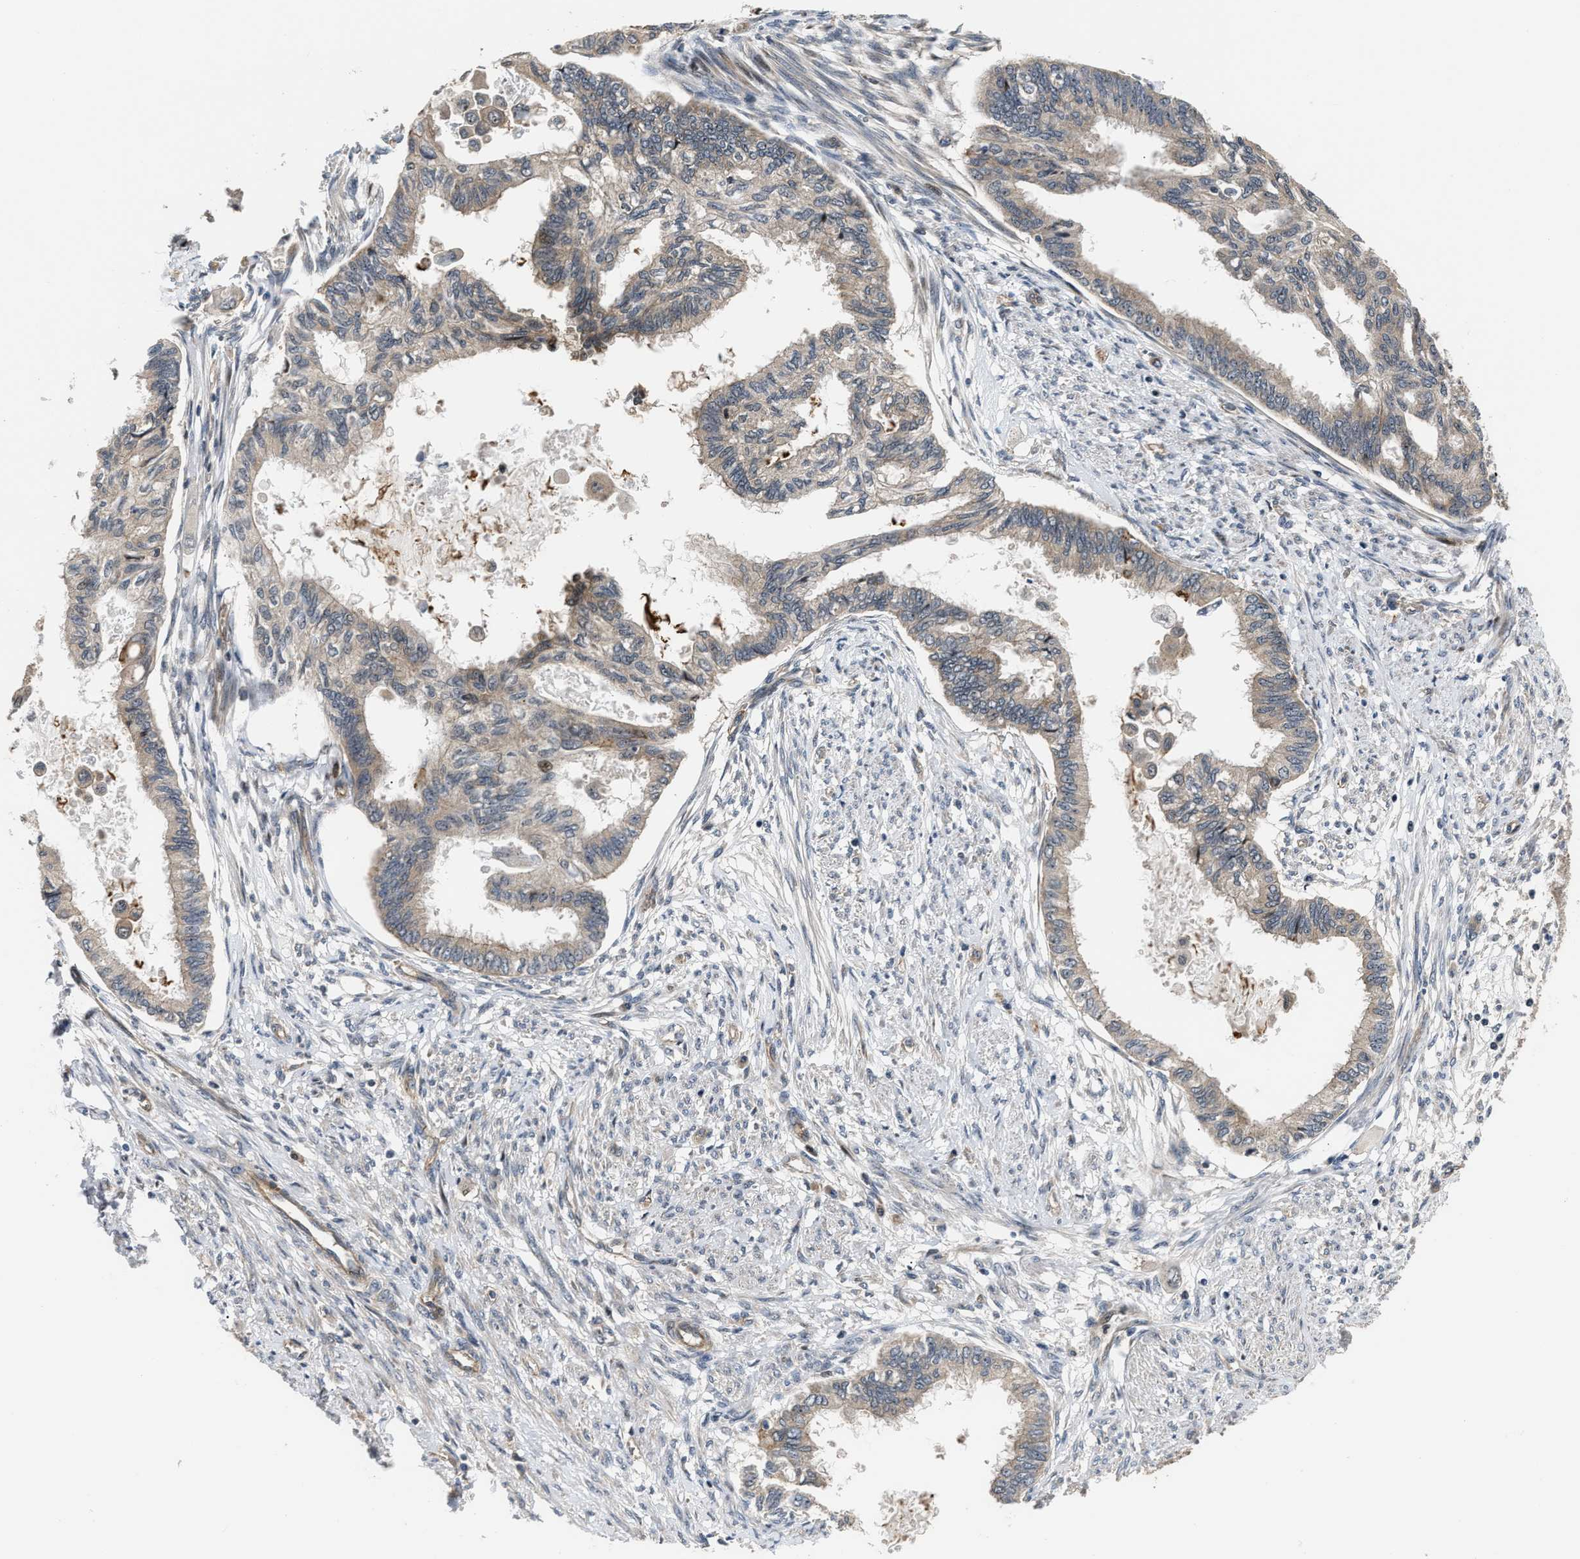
{"staining": {"intensity": "moderate", "quantity": "<25%", "location": "cytoplasmic/membranous"}, "tissue": "cervical cancer", "cell_type": "Tumor cells", "image_type": "cancer", "snomed": [{"axis": "morphology", "description": "Normal tissue, NOS"}, {"axis": "morphology", "description": "Adenocarcinoma, NOS"}, {"axis": "topography", "description": "Cervix"}, {"axis": "topography", "description": "Endometrium"}], "caption": "Moderate cytoplasmic/membranous expression is identified in approximately <25% of tumor cells in adenocarcinoma (cervical).", "gene": "ALDH3A2", "patient": {"sex": "female", "age": 86}}